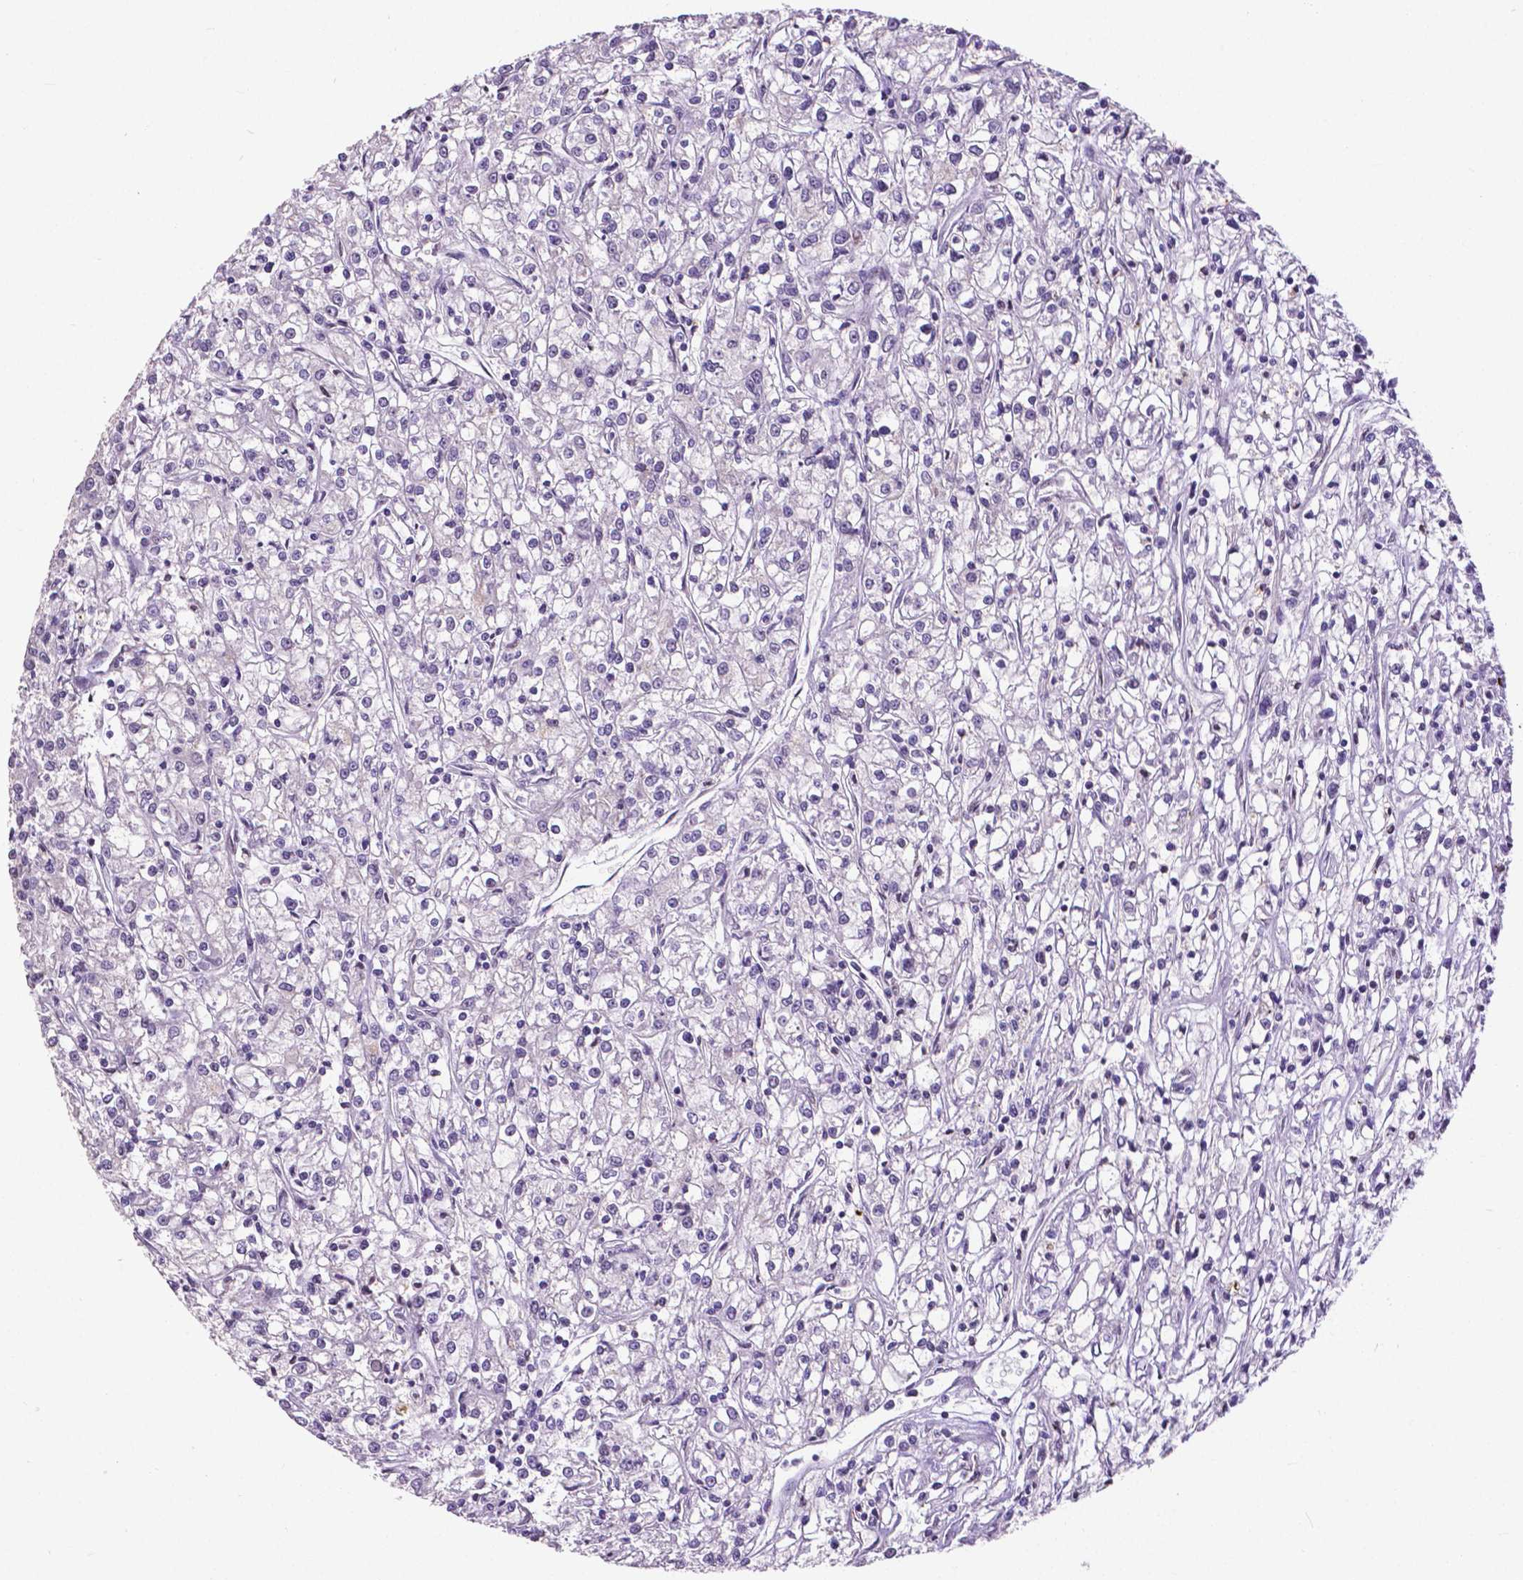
{"staining": {"intensity": "negative", "quantity": "none", "location": "none"}, "tissue": "renal cancer", "cell_type": "Tumor cells", "image_type": "cancer", "snomed": [{"axis": "morphology", "description": "Adenocarcinoma, NOS"}, {"axis": "topography", "description": "Kidney"}], "caption": "The photomicrograph demonstrates no staining of tumor cells in renal cancer.", "gene": "ATRX", "patient": {"sex": "female", "age": 59}}